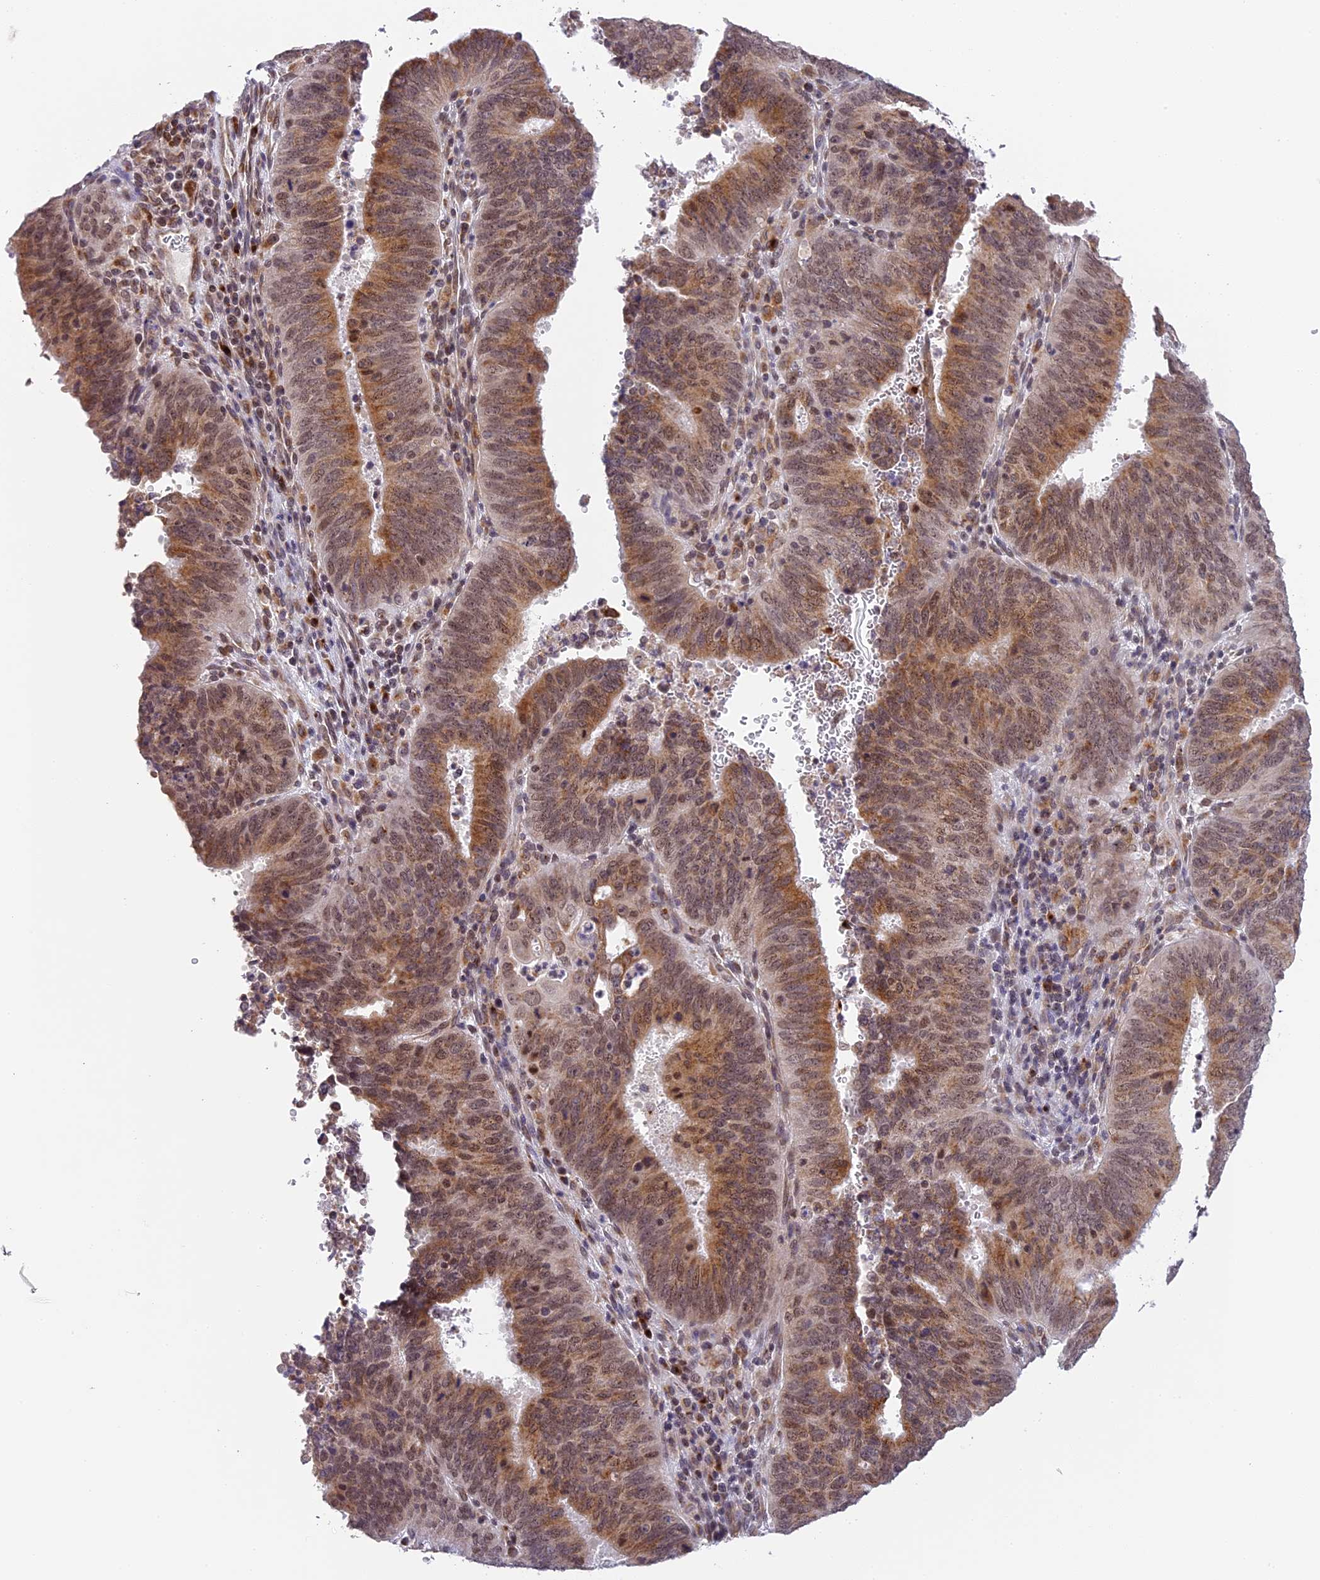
{"staining": {"intensity": "moderate", "quantity": ">75%", "location": "cytoplasmic/membranous,nuclear"}, "tissue": "cervical cancer", "cell_type": "Tumor cells", "image_type": "cancer", "snomed": [{"axis": "morphology", "description": "Adenocarcinoma, NOS"}, {"axis": "topography", "description": "Cervix"}], "caption": "The photomicrograph demonstrates immunohistochemical staining of cervical cancer (adenocarcinoma). There is moderate cytoplasmic/membranous and nuclear staining is appreciated in approximately >75% of tumor cells.", "gene": "HEATR5B", "patient": {"sex": "female", "age": 44}}